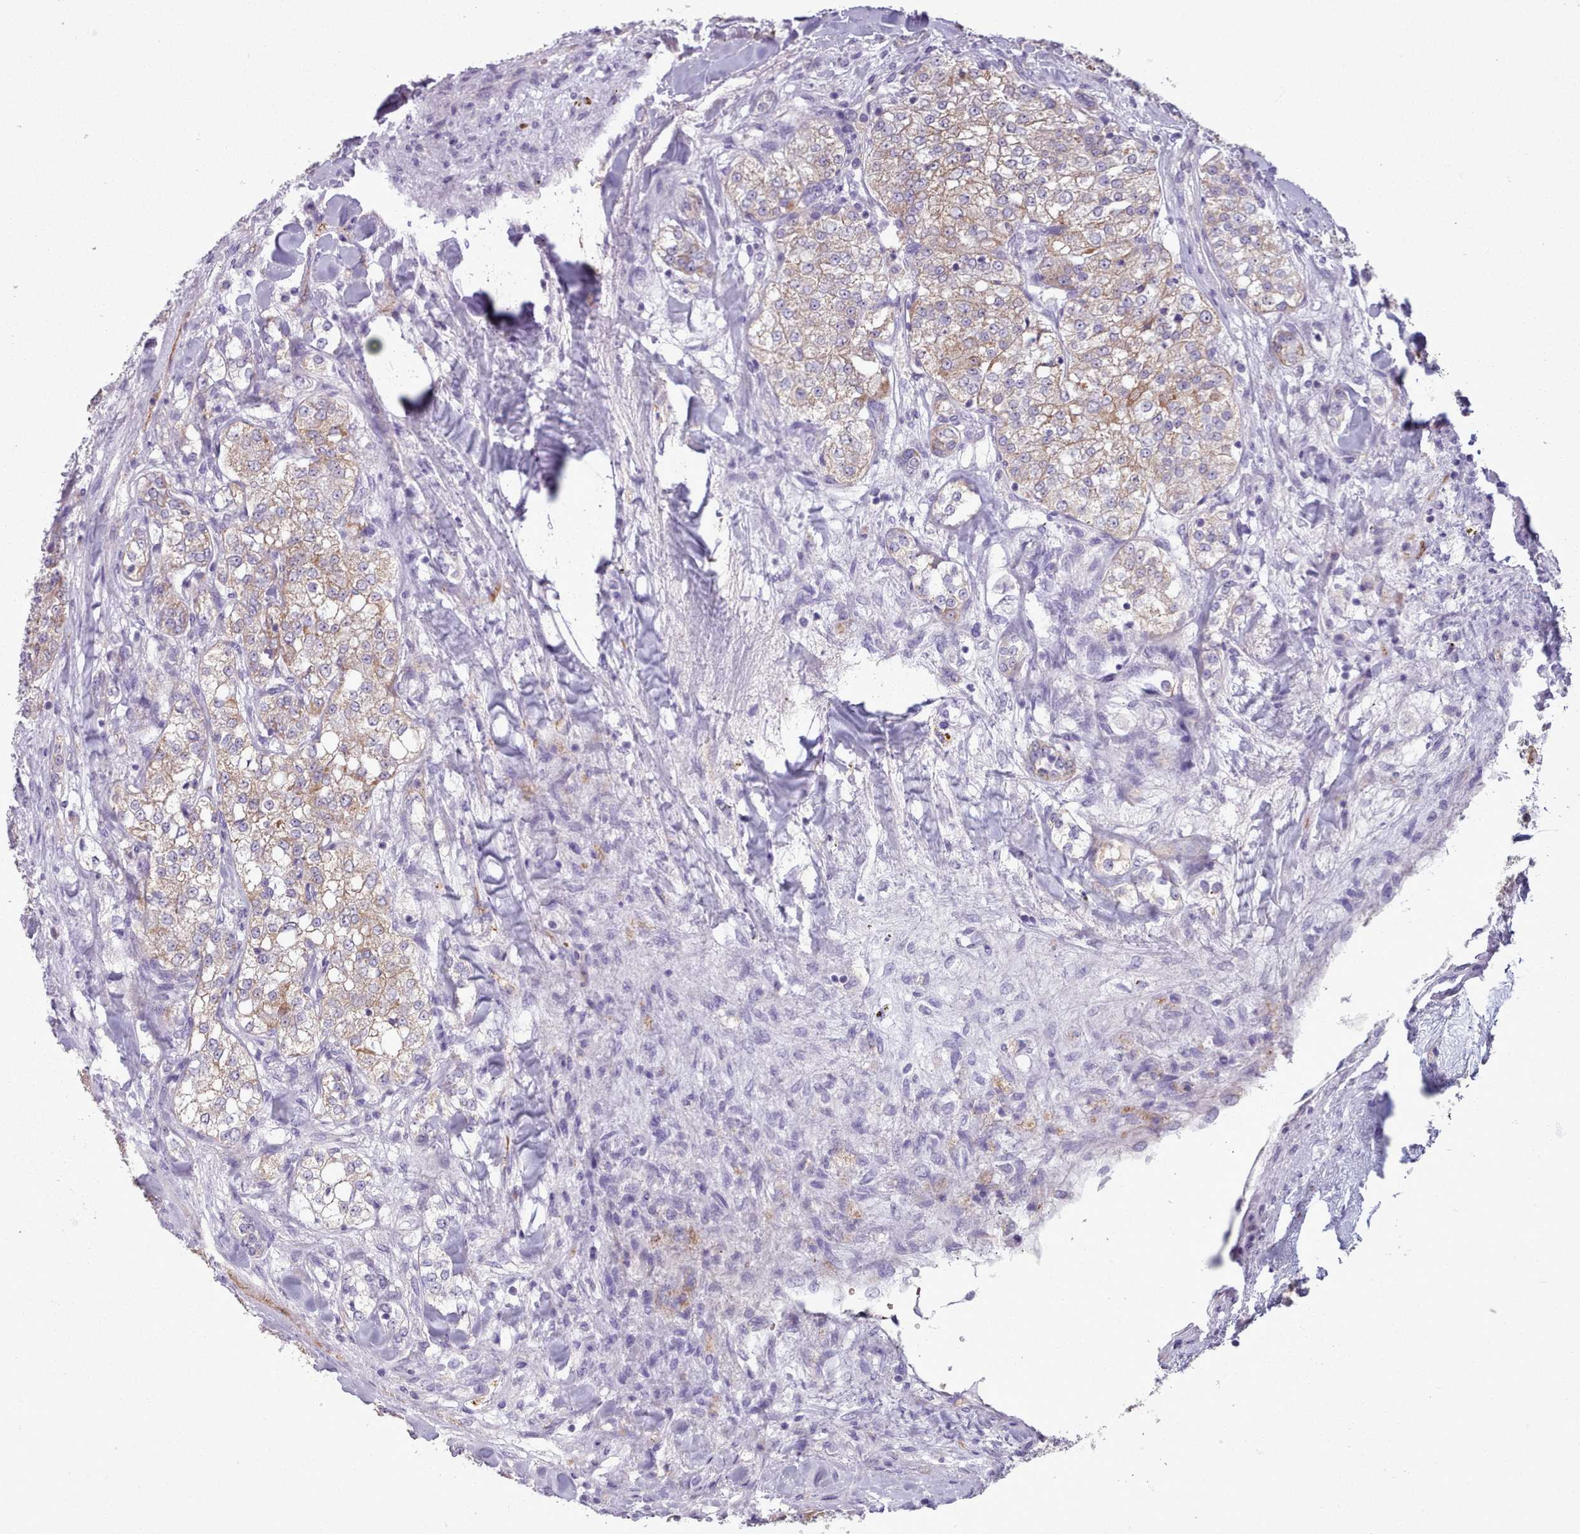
{"staining": {"intensity": "strong", "quantity": "25%-75%", "location": "cytoplasmic/membranous"}, "tissue": "renal cancer", "cell_type": "Tumor cells", "image_type": "cancer", "snomed": [{"axis": "morphology", "description": "Adenocarcinoma, NOS"}, {"axis": "topography", "description": "Kidney"}], "caption": "IHC (DAB (3,3'-diaminobenzidine)) staining of renal cancer shows strong cytoplasmic/membranous protein expression in approximately 25%-75% of tumor cells.", "gene": "AK4", "patient": {"sex": "female", "age": 63}}